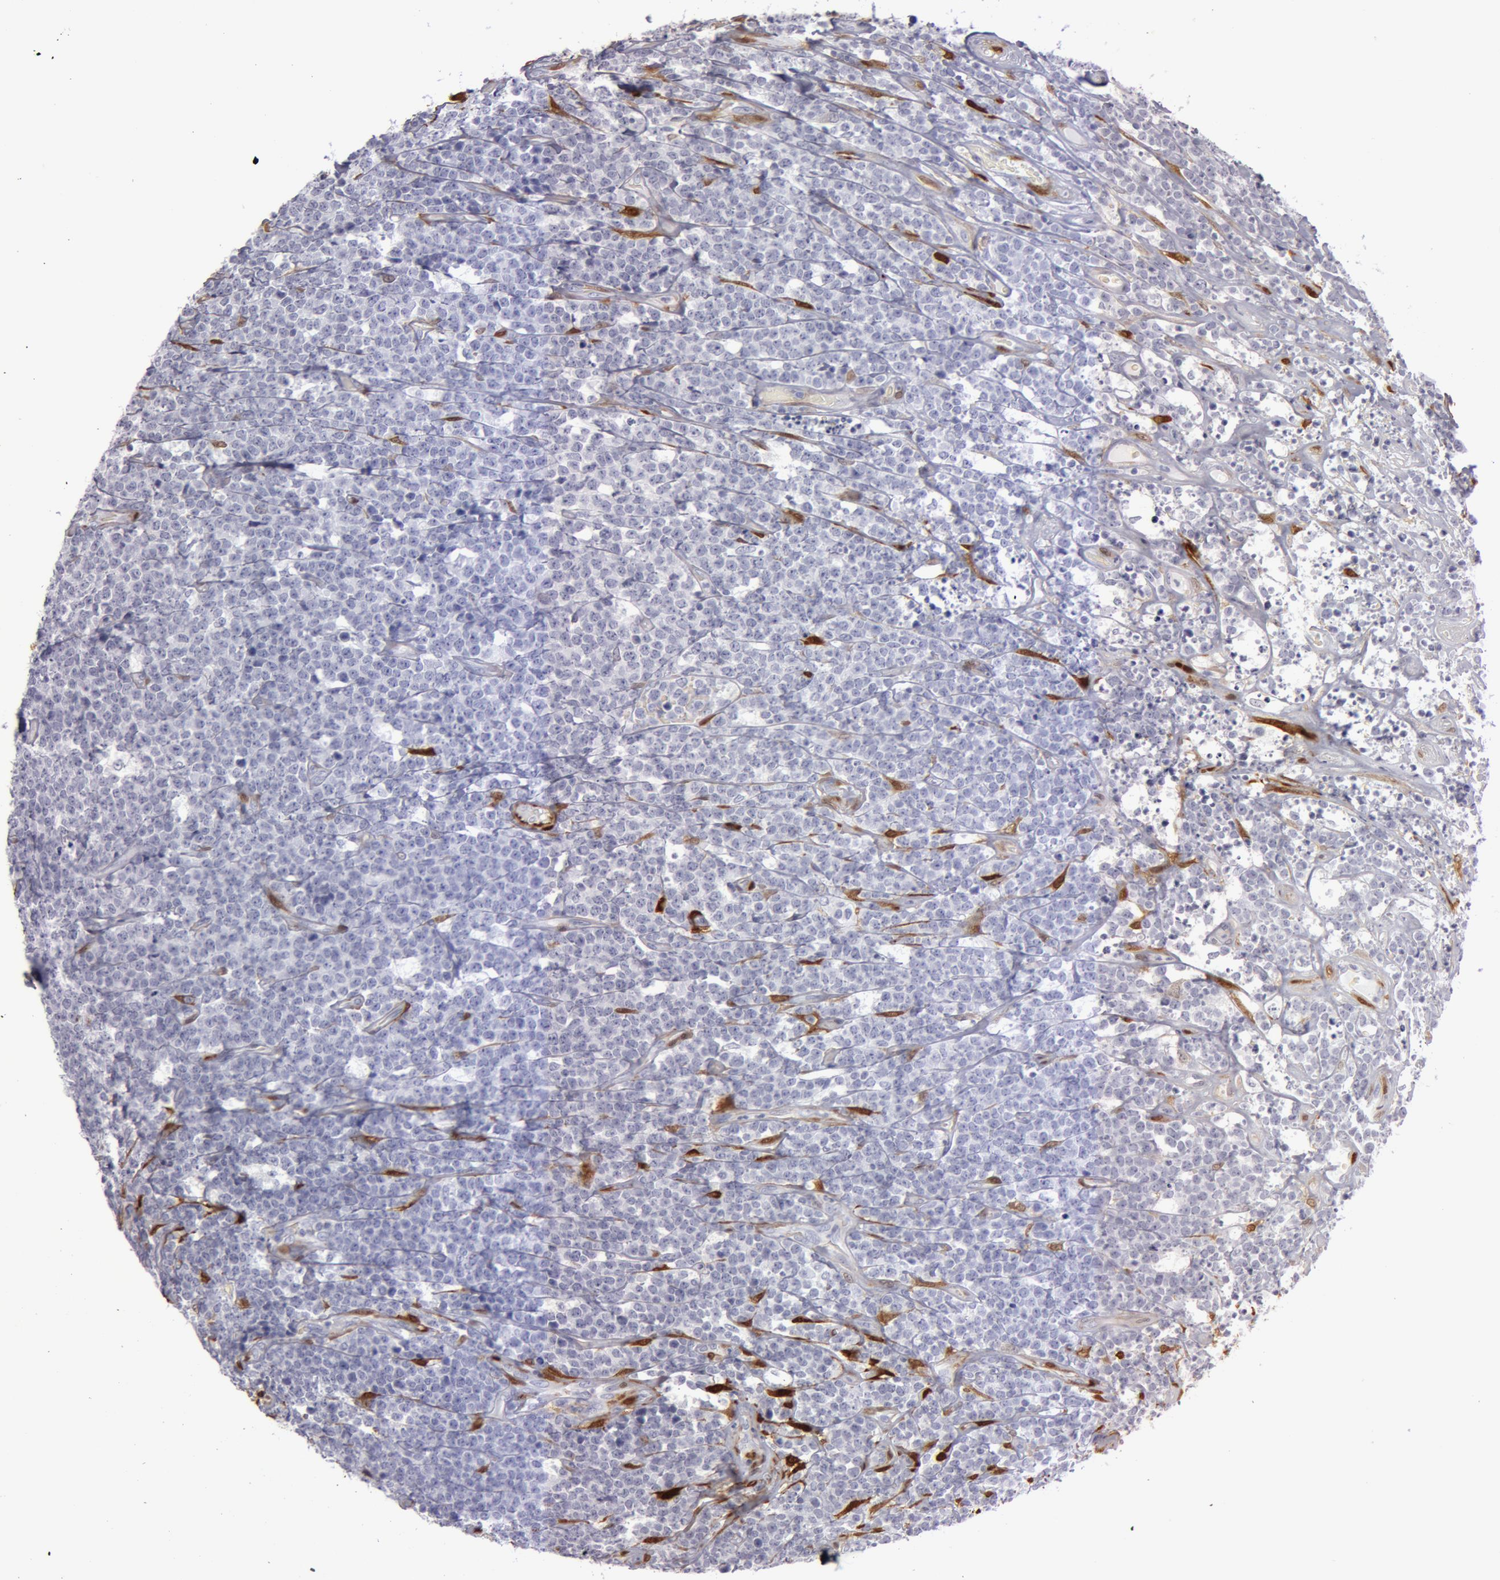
{"staining": {"intensity": "negative", "quantity": "none", "location": "none"}, "tissue": "lymphoma", "cell_type": "Tumor cells", "image_type": "cancer", "snomed": [{"axis": "morphology", "description": "Malignant lymphoma, non-Hodgkin's type, High grade"}, {"axis": "topography", "description": "Small intestine"}, {"axis": "topography", "description": "Colon"}], "caption": "Human lymphoma stained for a protein using immunohistochemistry (IHC) displays no expression in tumor cells.", "gene": "TAGLN", "patient": {"sex": "male", "age": 8}}